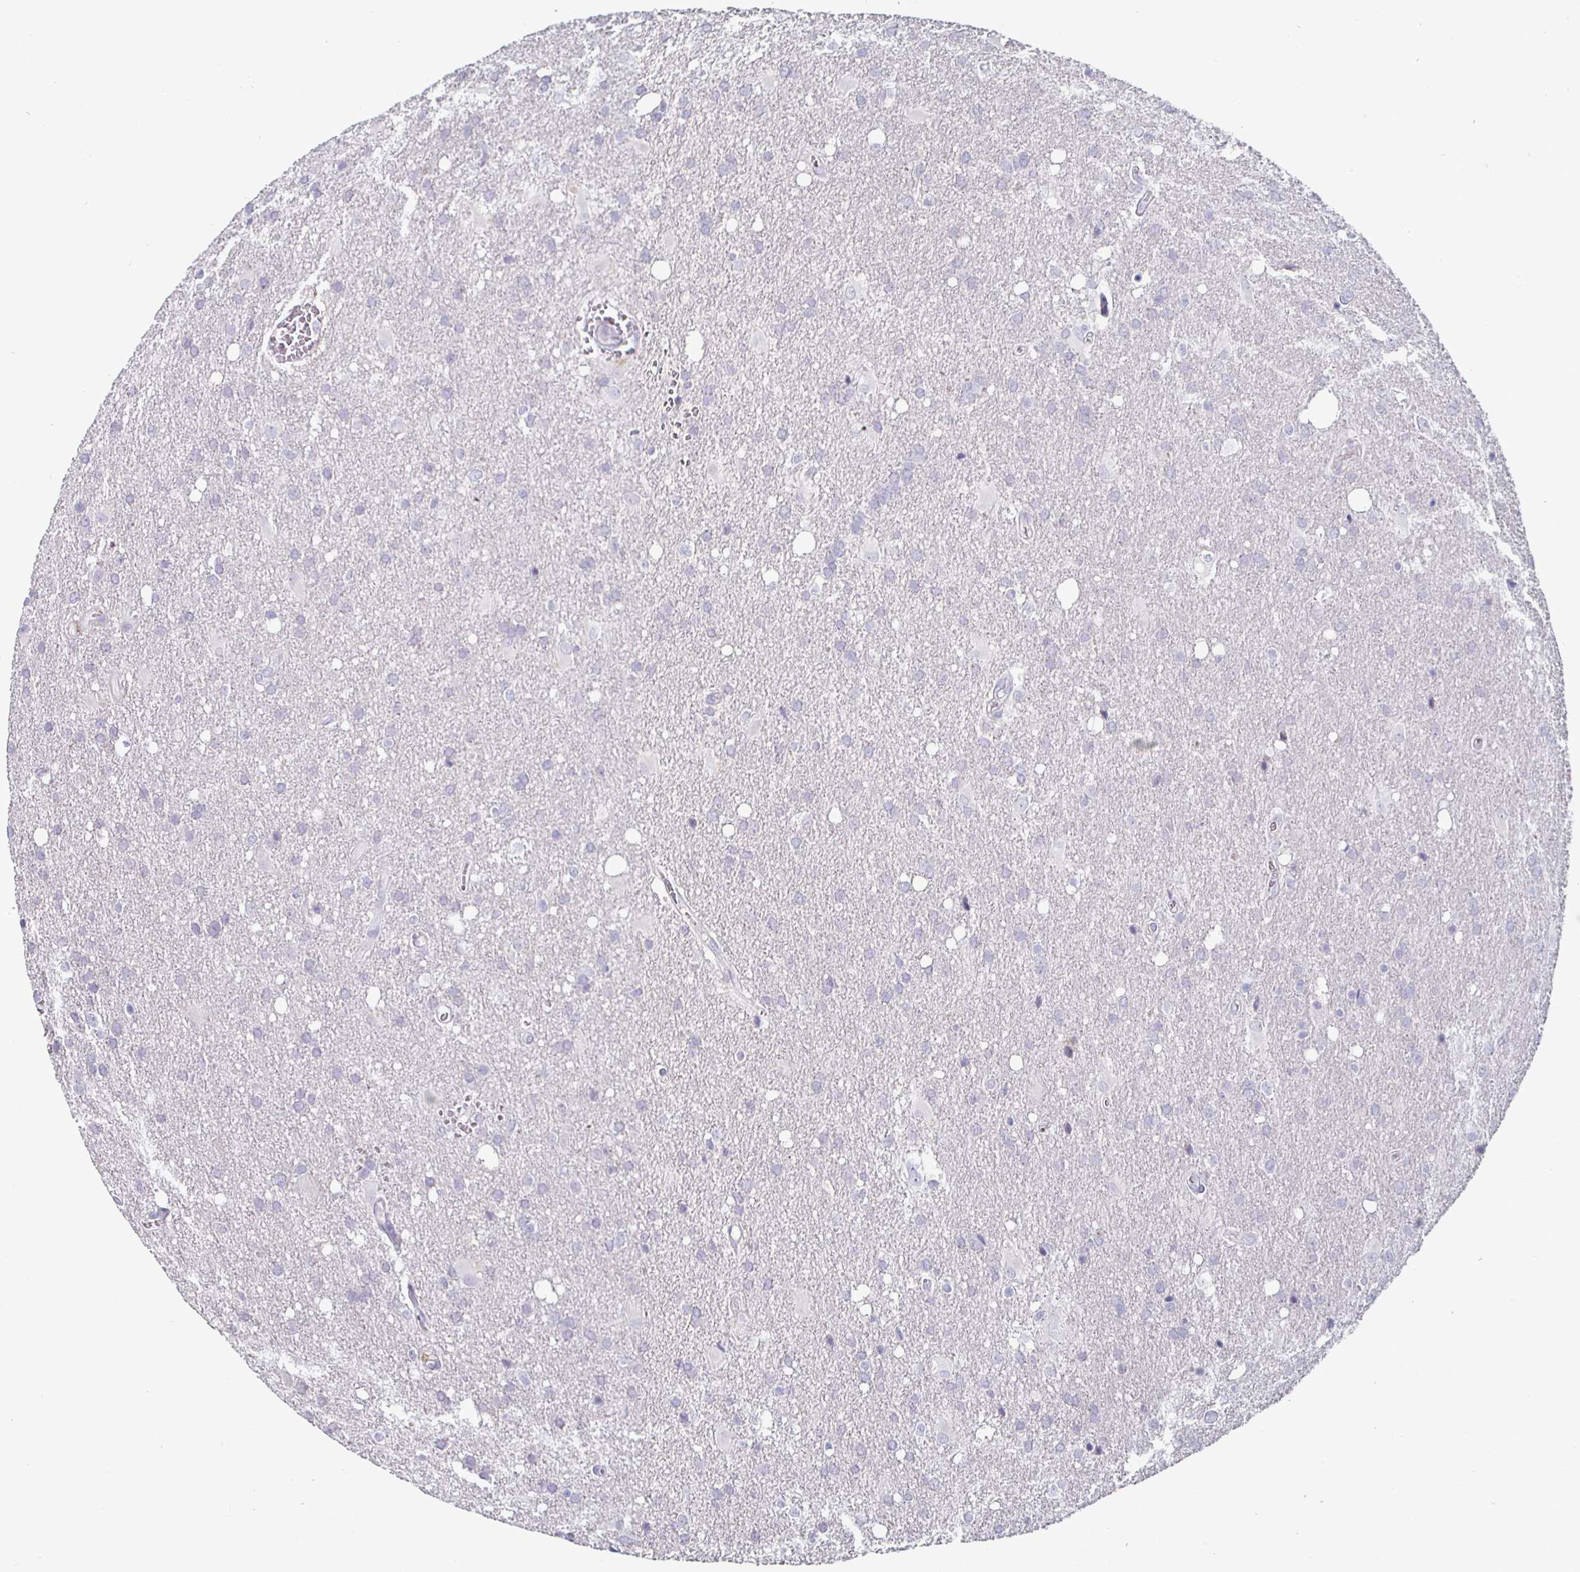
{"staining": {"intensity": "negative", "quantity": "none", "location": "none"}, "tissue": "glioma", "cell_type": "Tumor cells", "image_type": "cancer", "snomed": [{"axis": "morphology", "description": "Glioma, malignant, Low grade"}, {"axis": "topography", "description": "Brain"}], "caption": "IHC of human malignant glioma (low-grade) displays no positivity in tumor cells. Nuclei are stained in blue.", "gene": "ENPP1", "patient": {"sex": "male", "age": 66}}